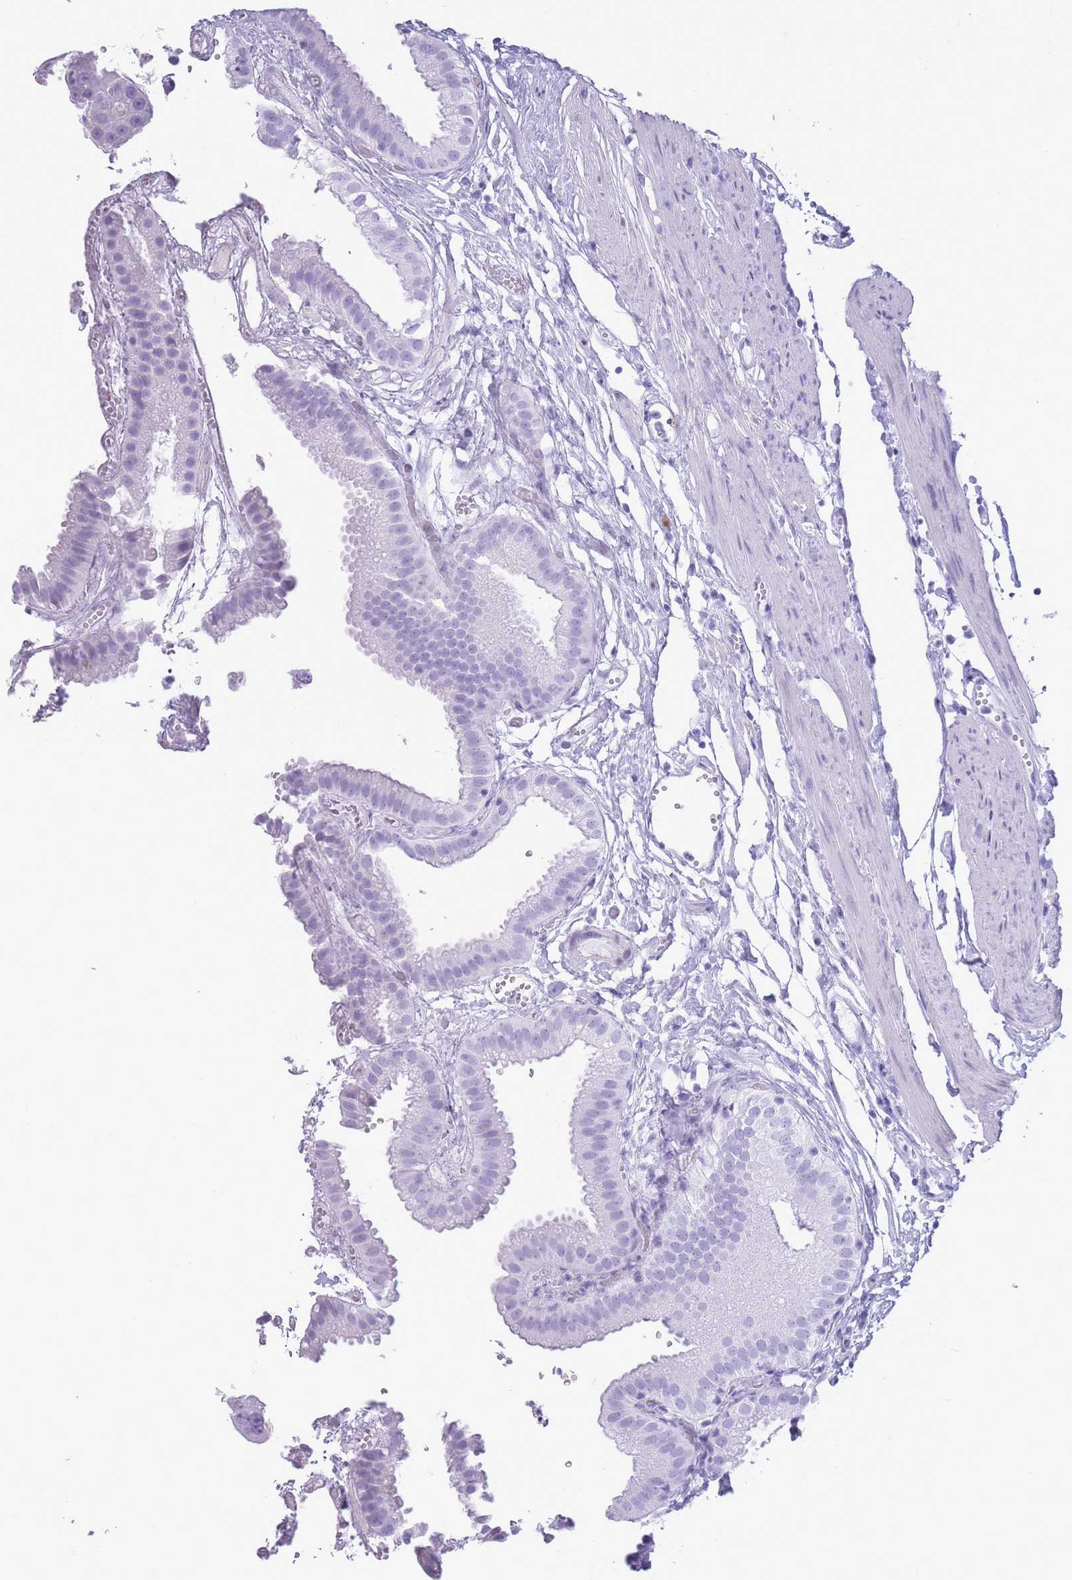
{"staining": {"intensity": "negative", "quantity": "none", "location": "none"}, "tissue": "gallbladder", "cell_type": "Glandular cells", "image_type": "normal", "snomed": [{"axis": "morphology", "description": "Normal tissue, NOS"}, {"axis": "topography", "description": "Gallbladder"}], "caption": "Immunohistochemistry (IHC) of unremarkable gallbladder reveals no positivity in glandular cells. Nuclei are stained in blue.", "gene": "OR4F16", "patient": {"sex": "female", "age": 61}}